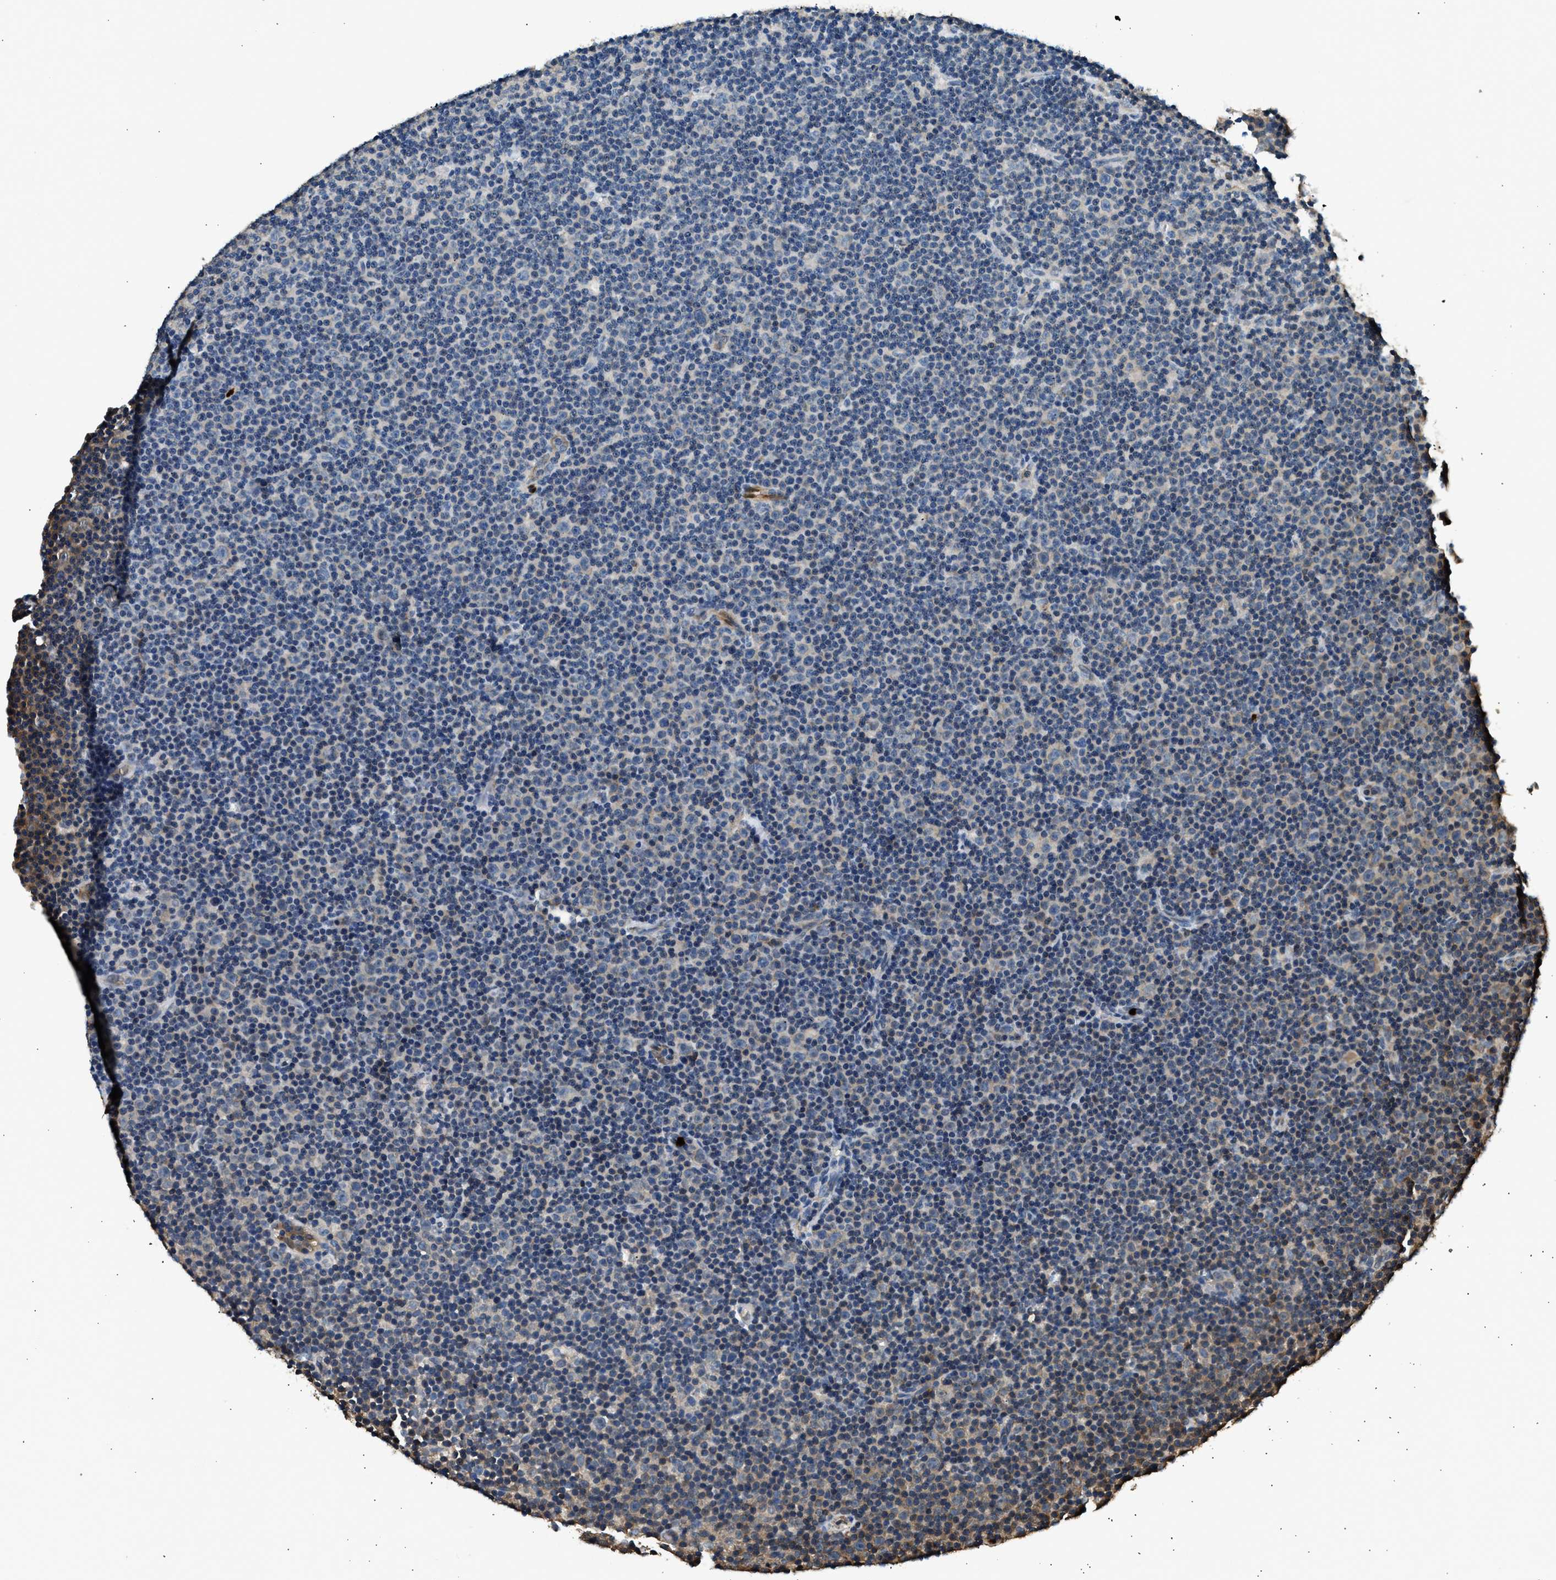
{"staining": {"intensity": "weak", "quantity": "<25%", "location": "cytoplasmic/membranous"}, "tissue": "lymphoma", "cell_type": "Tumor cells", "image_type": "cancer", "snomed": [{"axis": "morphology", "description": "Malignant lymphoma, non-Hodgkin's type, Low grade"}, {"axis": "topography", "description": "Lymph node"}], "caption": "A high-resolution photomicrograph shows immunohistochemistry staining of malignant lymphoma, non-Hodgkin's type (low-grade), which shows no significant expression in tumor cells. Nuclei are stained in blue.", "gene": "ANXA3", "patient": {"sex": "female", "age": 67}}